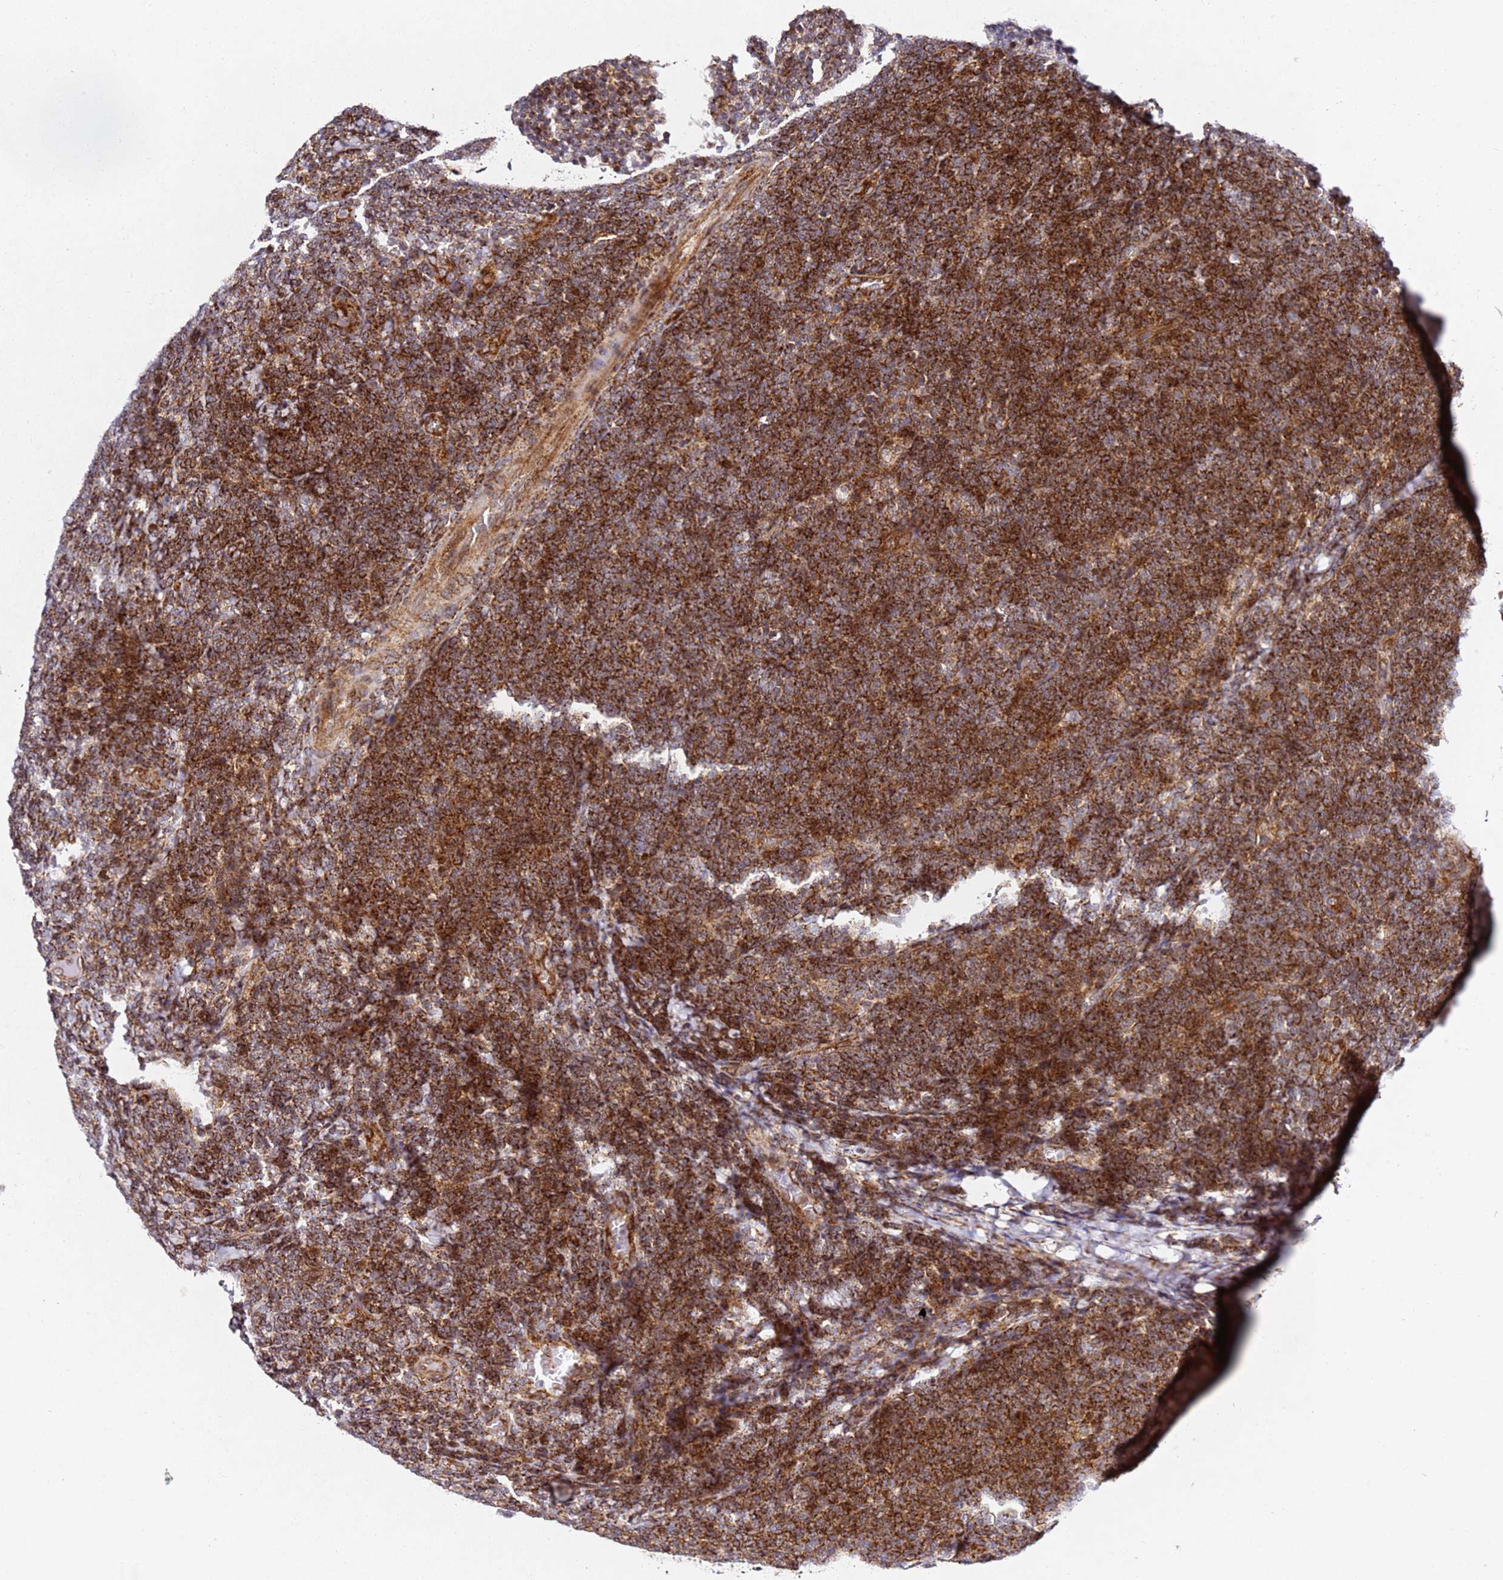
{"staining": {"intensity": "strong", "quantity": ">75%", "location": "cytoplasmic/membranous"}, "tissue": "lymphoma", "cell_type": "Tumor cells", "image_type": "cancer", "snomed": [{"axis": "morphology", "description": "Malignant lymphoma, non-Hodgkin's type, Low grade"}, {"axis": "topography", "description": "Lymph node"}], "caption": "IHC staining of lymphoma, which shows high levels of strong cytoplasmic/membranous positivity in approximately >75% of tumor cells indicating strong cytoplasmic/membranous protein expression. The staining was performed using DAB (brown) for protein detection and nuclei were counterstained in hematoxylin (blue).", "gene": "ZNF296", "patient": {"sex": "male", "age": 66}}